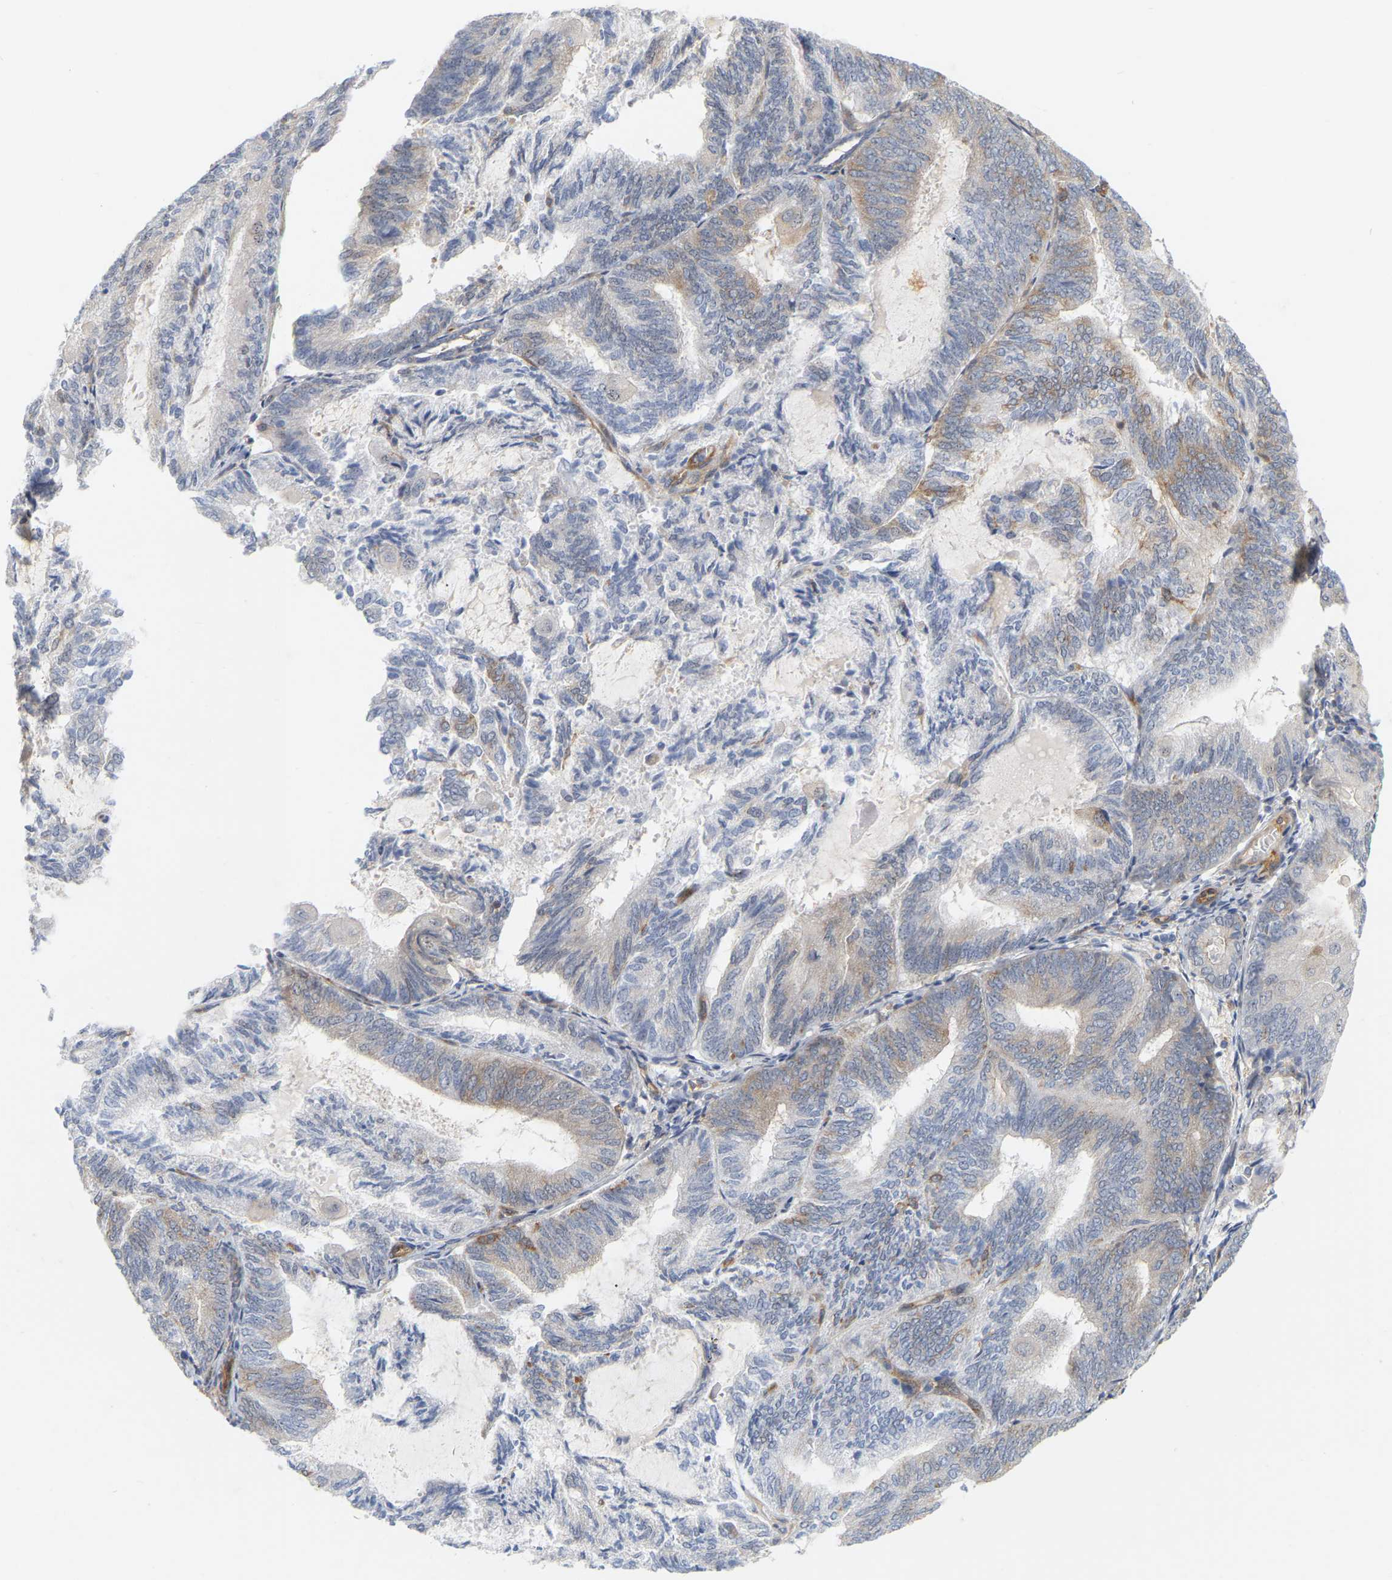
{"staining": {"intensity": "weak", "quantity": "<25%", "location": "cytoplasmic/membranous"}, "tissue": "endometrial cancer", "cell_type": "Tumor cells", "image_type": "cancer", "snomed": [{"axis": "morphology", "description": "Adenocarcinoma, NOS"}, {"axis": "topography", "description": "Endometrium"}], "caption": "Immunohistochemical staining of human endometrial adenocarcinoma demonstrates no significant staining in tumor cells. (Stains: DAB (3,3'-diaminobenzidine) immunohistochemistry (IHC) with hematoxylin counter stain, Microscopy: brightfield microscopy at high magnification).", "gene": "RAPH1", "patient": {"sex": "female", "age": 81}}